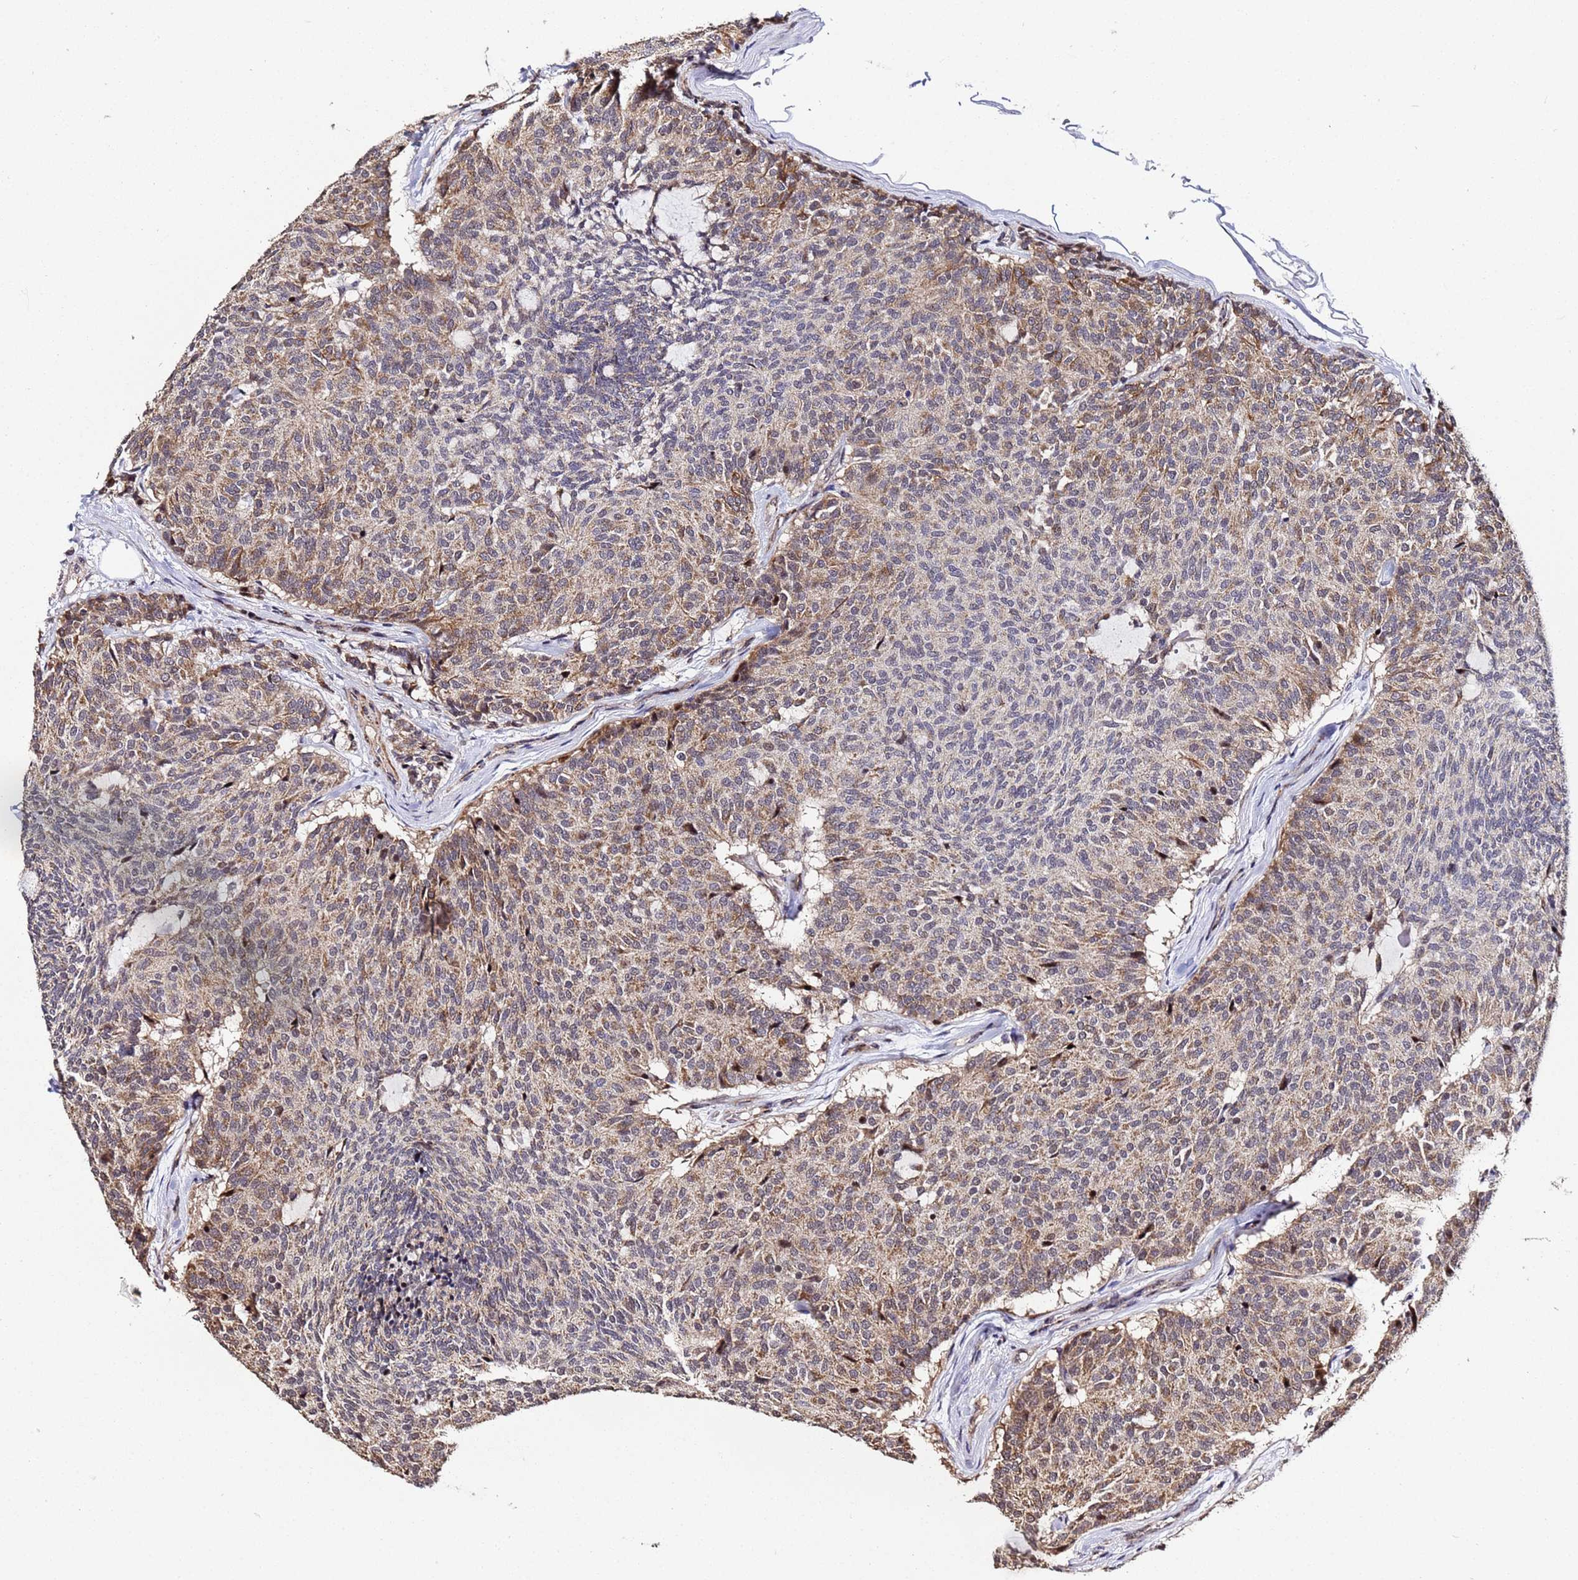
{"staining": {"intensity": "moderate", "quantity": "25%-75%", "location": "cytoplasmic/membranous"}, "tissue": "carcinoid", "cell_type": "Tumor cells", "image_type": "cancer", "snomed": [{"axis": "morphology", "description": "Carcinoid, malignant, NOS"}, {"axis": "topography", "description": "Pancreas"}], "caption": "Human carcinoid (malignant) stained with a brown dye exhibits moderate cytoplasmic/membranous positive expression in approximately 25%-75% of tumor cells.", "gene": "WNK4", "patient": {"sex": "female", "age": 54}}